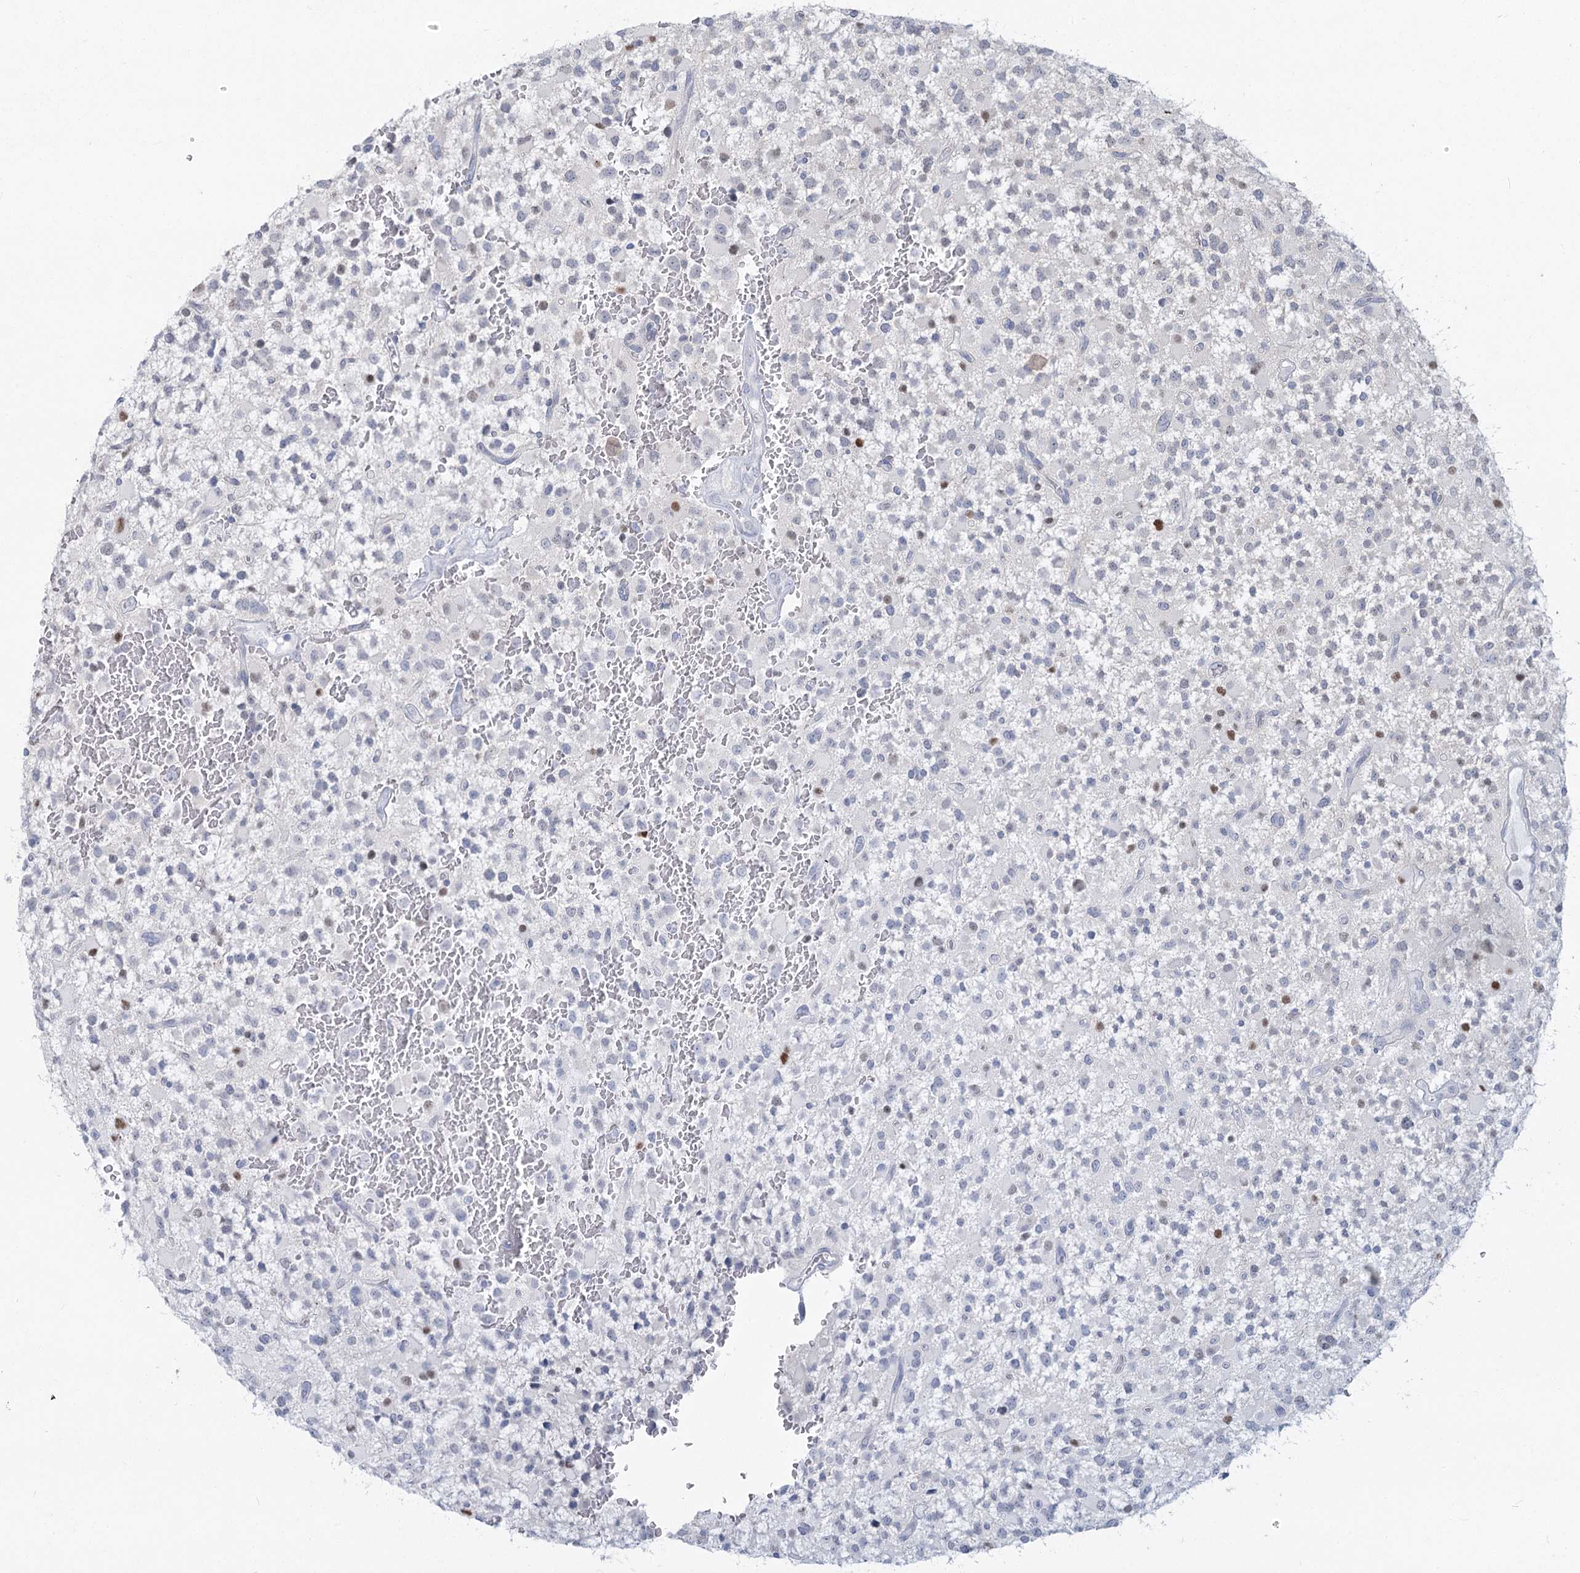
{"staining": {"intensity": "negative", "quantity": "none", "location": "none"}, "tissue": "glioma", "cell_type": "Tumor cells", "image_type": "cancer", "snomed": [{"axis": "morphology", "description": "Glioma, malignant, High grade"}, {"axis": "topography", "description": "Brain"}], "caption": "Glioma was stained to show a protein in brown. There is no significant expression in tumor cells. (IHC, brightfield microscopy, high magnification).", "gene": "ABITRAM", "patient": {"sex": "male", "age": 34}}